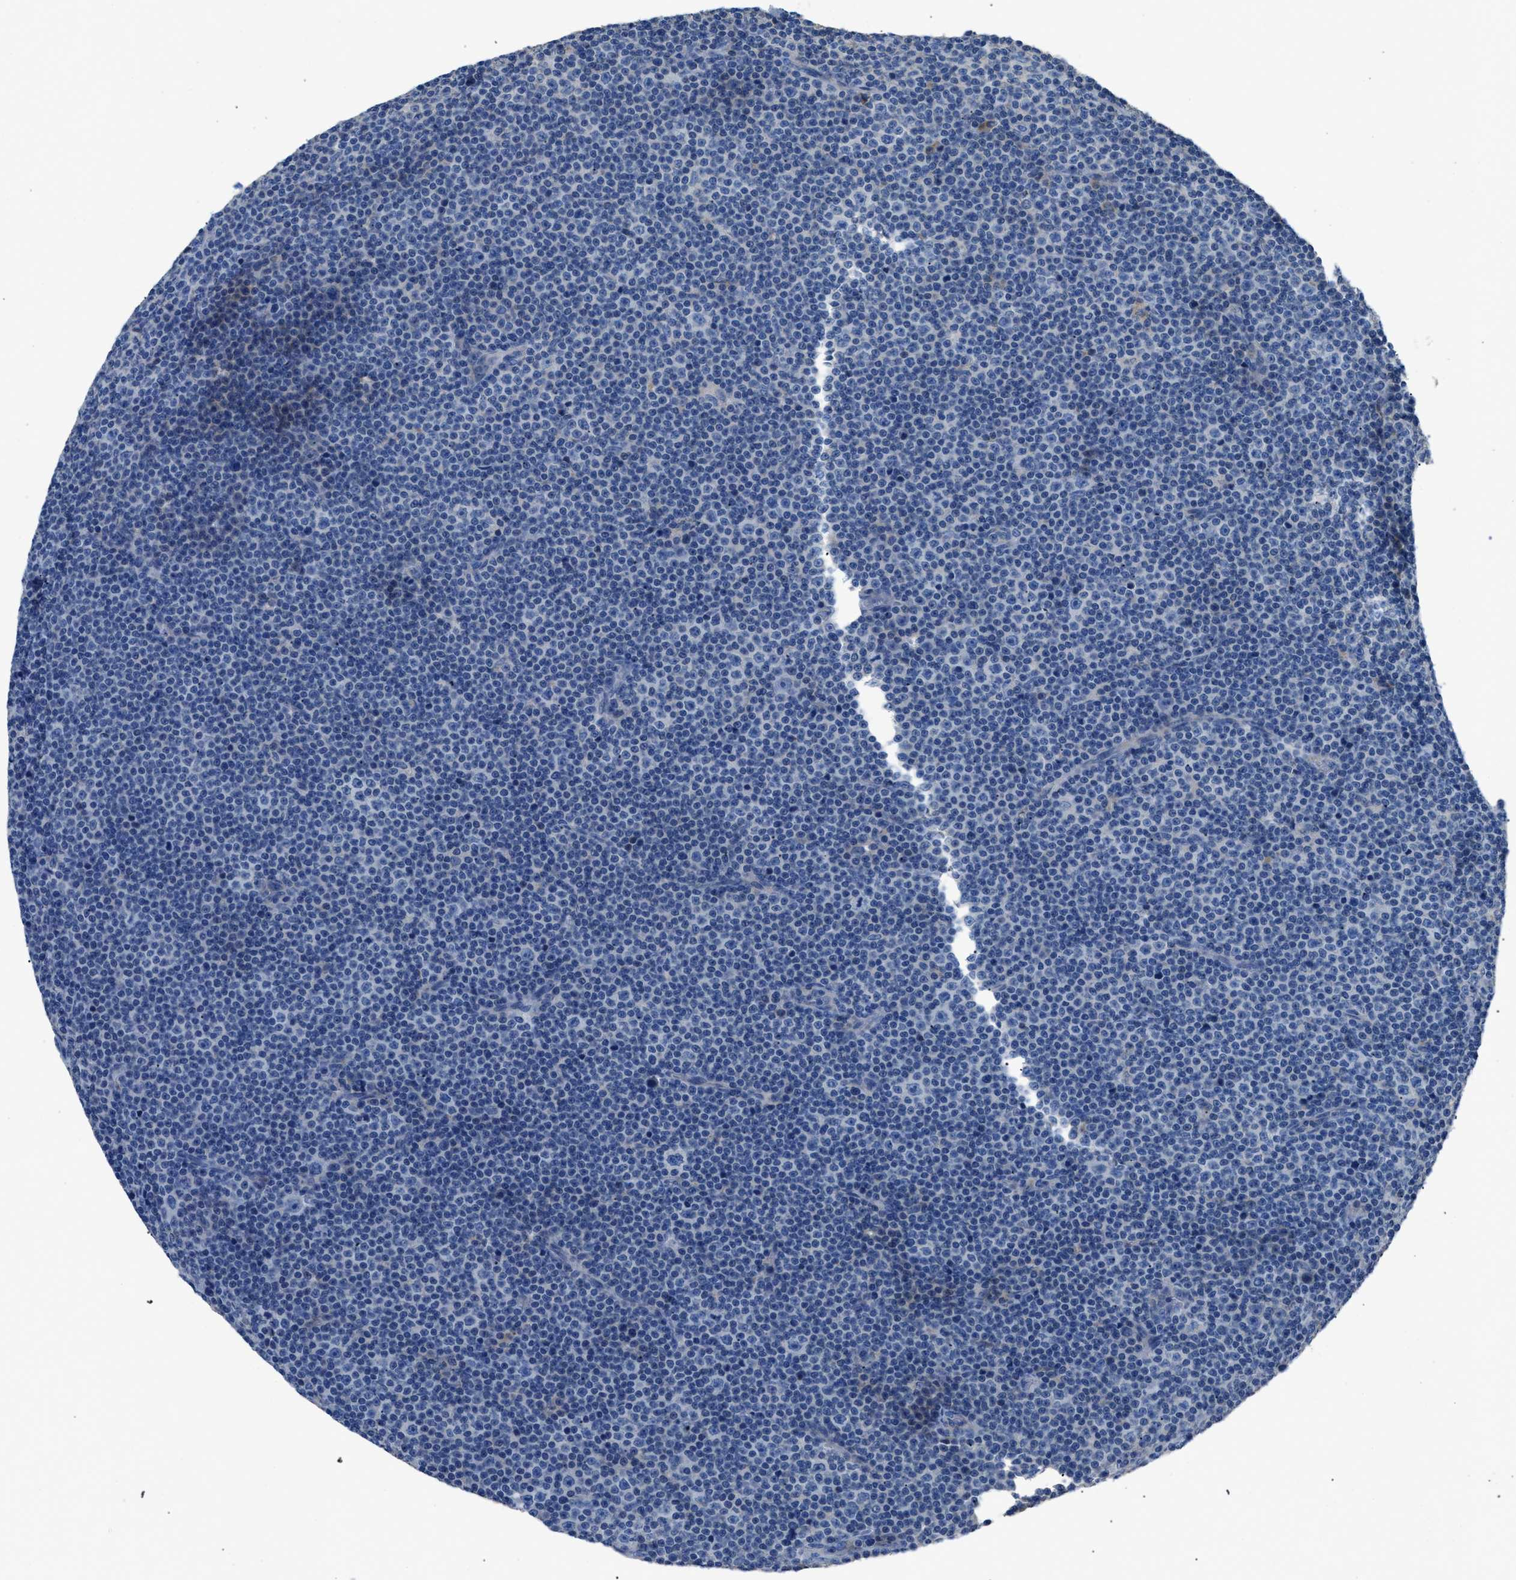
{"staining": {"intensity": "negative", "quantity": "none", "location": "none"}, "tissue": "lymphoma", "cell_type": "Tumor cells", "image_type": "cancer", "snomed": [{"axis": "morphology", "description": "Malignant lymphoma, non-Hodgkin's type, Low grade"}, {"axis": "topography", "description": "Lymph node"}], "caption": "DAB immunohistochemical staining of lymphoma demonstrates no significant staining in tumor cells. The staining was performed using DAB to visualize the protein expression in brown, while the nuclei were stained in blue with hematoxylin (Magnification: 20x).", "gene": "SGCZ", "patient": {"sex": "female", "age": 67}}